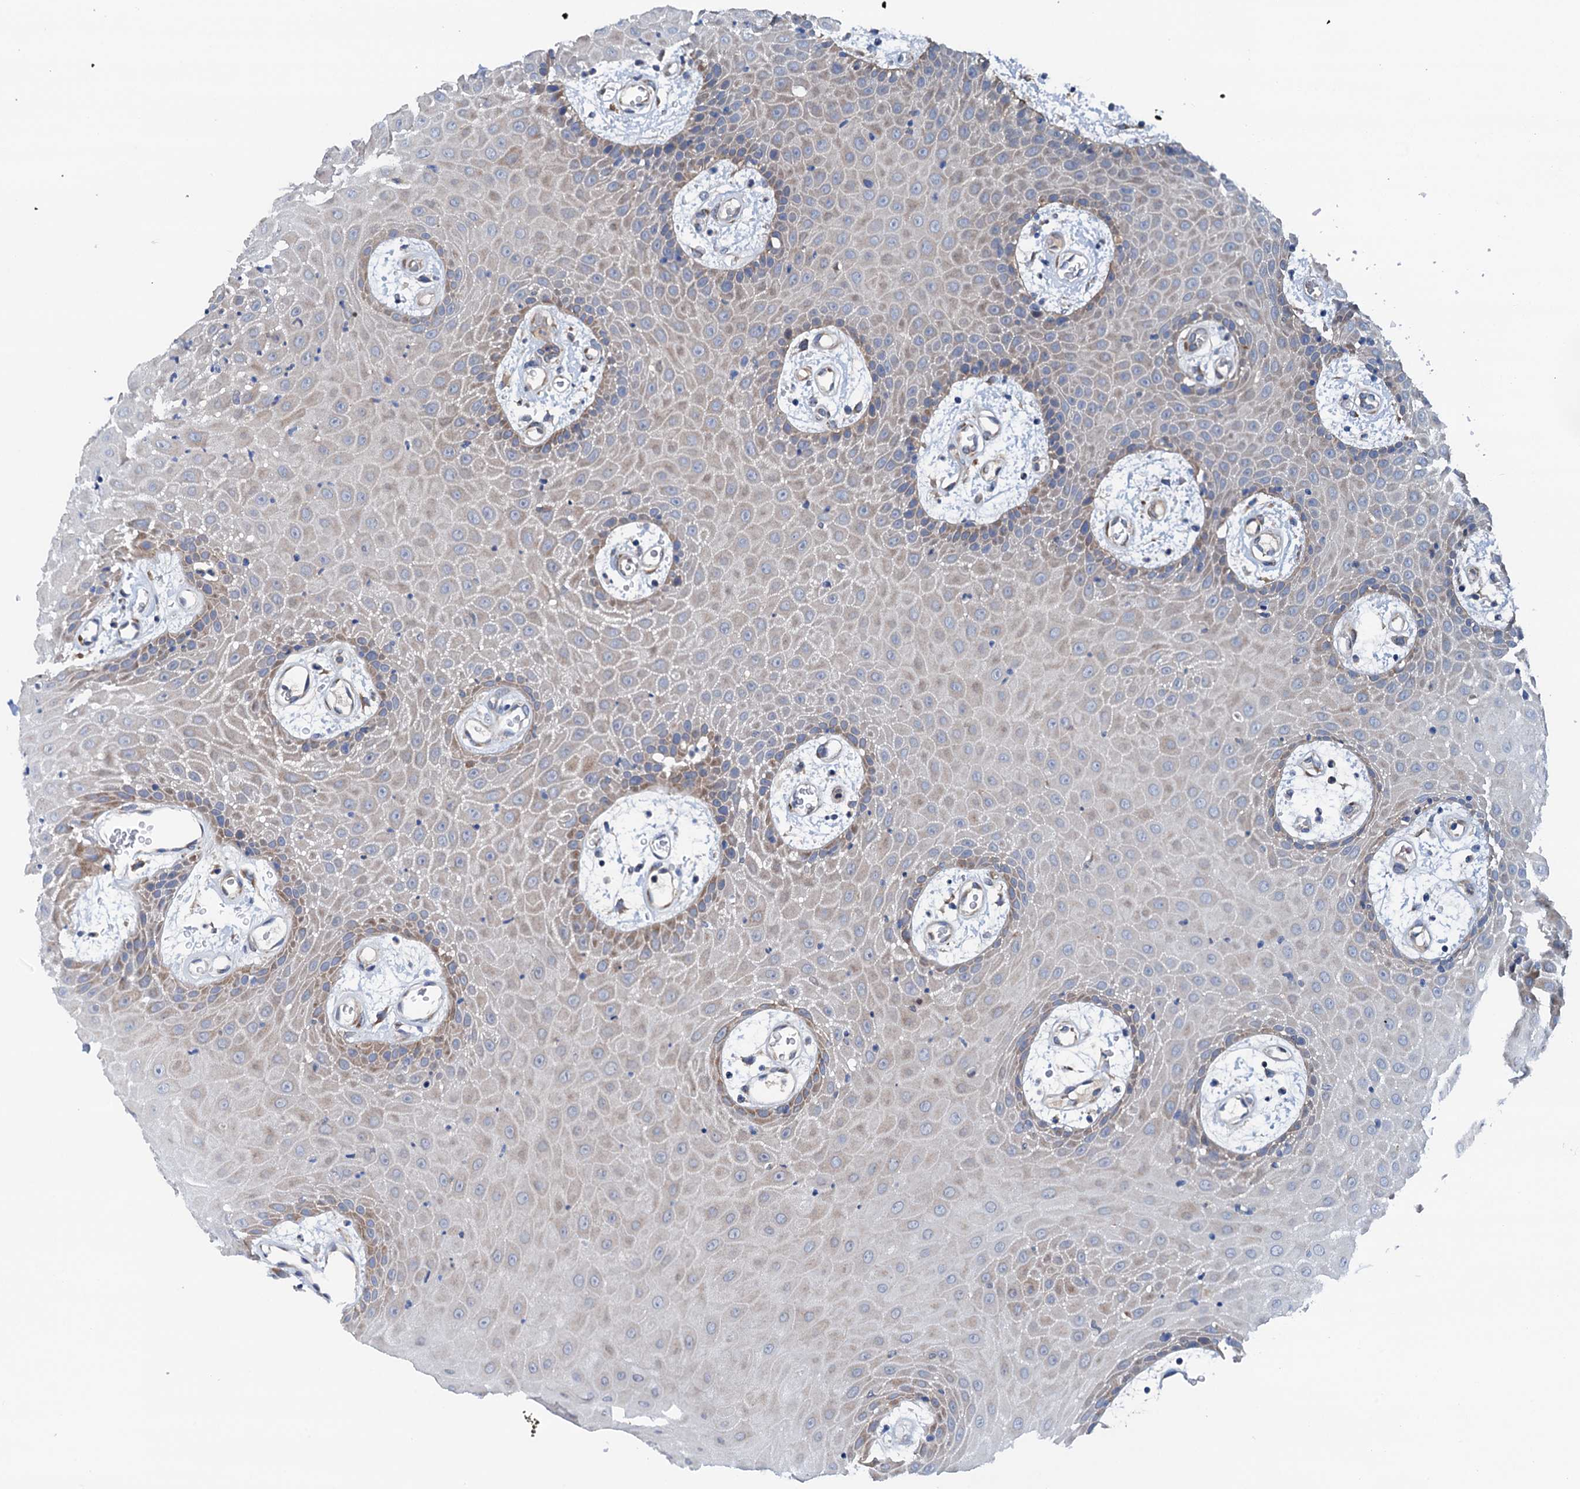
{"staining": {"intensity": "weak", "quantity": "<25%", "location": "cytoplasmic/membranous"}, "tissue": "oral mucosa", "cell_type": "Squamous epithelial cells", "image_type": "normal", "snomed": [{"axis": "morphology", "description": "Normal tissue, NOS"}, {"axis": "topography", "description": "Skeletal muscle"}, {"axis": "topography", "description": "Oral tissue"}, {"axis": "topography", "description": "Salivary gland"}, {"axis": "topography", "description": "Peripheral nerve tissue"}], "caption": "High magnification brightfield microscopy of benign oral mucosa stained with DAB (brown) and counterstained with hematoxylin (blue): squamous epithelial cells show no significant staining. Brightfield microscopy of IHC stained with DAB (brown) and hematoxylin (blue), captured at high magnification.", "gene": "RASSF9", "patient": {"sex": "male", "age": 54}}